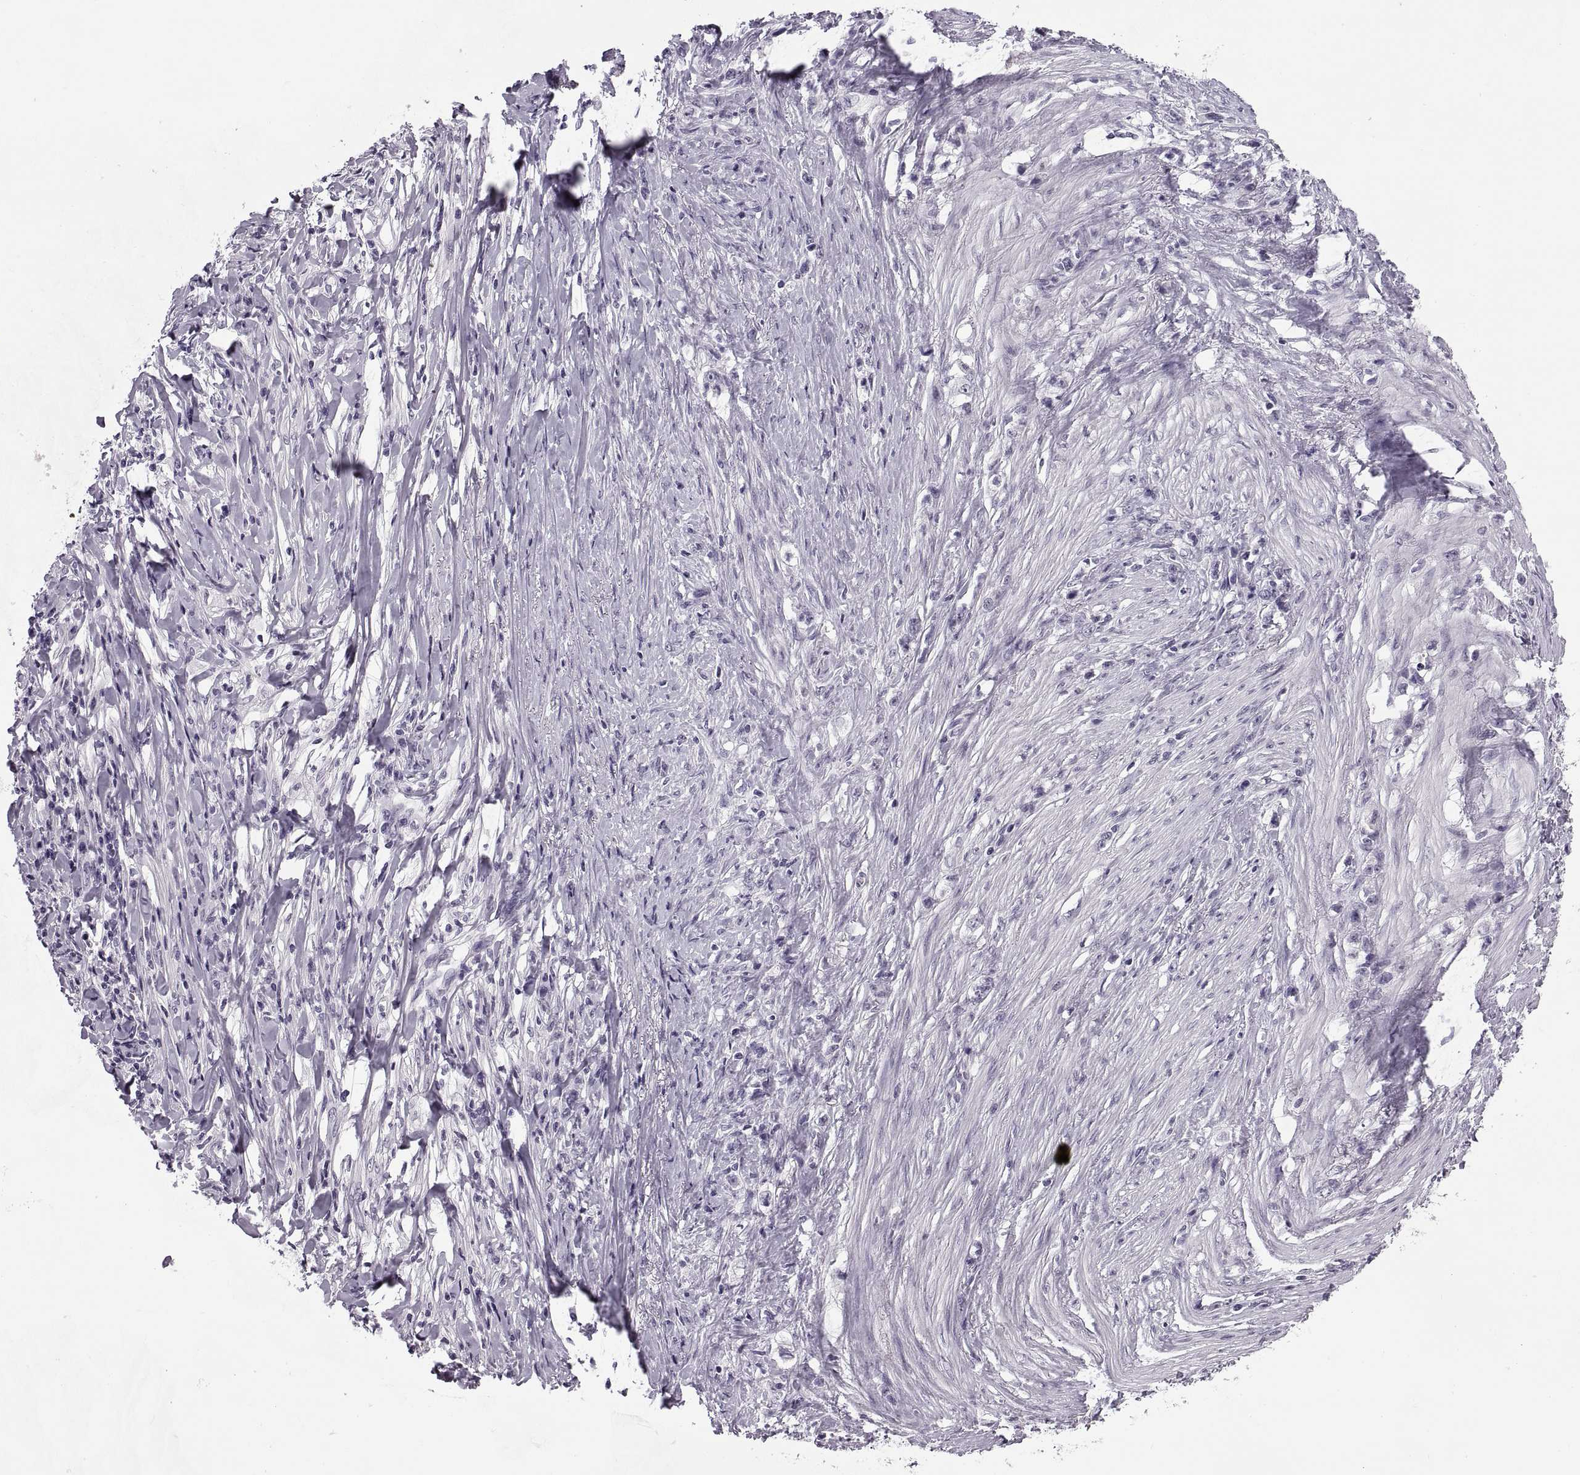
{"staining": {"intensity": "negative", "quantity": "none", "location": "none"}, "tissue": "stomach cancer", "cell_type": "Tumor cells", "image_type": "cancer", "snomed": [{"axis": "morphology", "description": "Adenocarcinoma, NOS"}, {"axis": "topography", "description": "Stomach, lower"}], "caption": "Immunohistochemical staining of stomach cancer (adenocarcinoma) reveals no significant expression in tumor cells.", "gene": "TBC1D3G", "patient": {"sex": "male", "age": 88}}